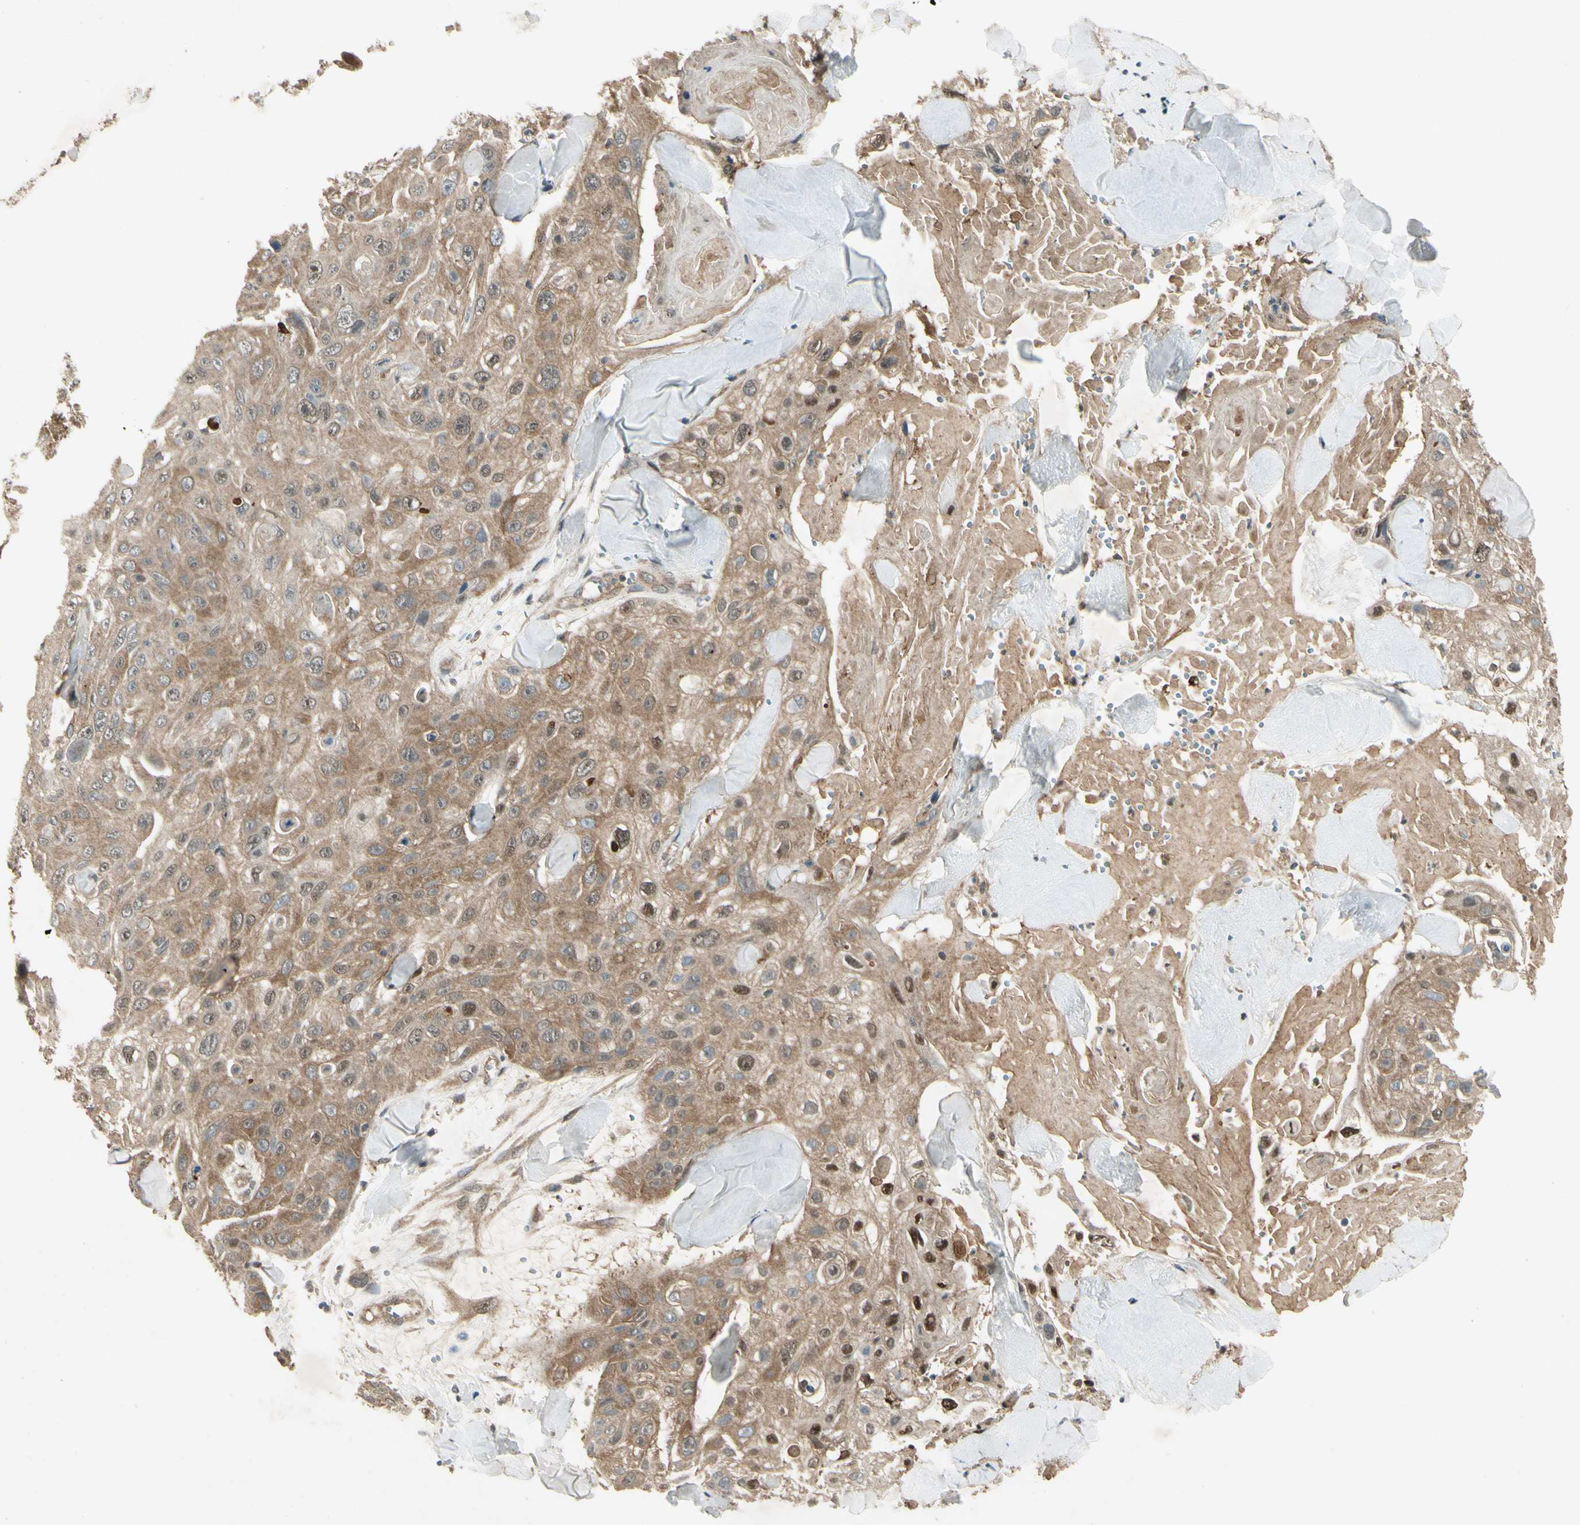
{"staining": {"intensity": "moderate", "quantity": ">75%", "location": "cytoplasmic/membranous"}, "tissue": "skin cancer", "cell_type": "Tumor cells", "image_type": "cancer", "snomed": [{"axis": "morphology", "description": "Squamous cell carcinoma, NOS"}, {"axis": "topography", "description": "Skin"}], "caption": "Protein analysis of skin squamous cell carcinoma tissue demonstrates moderate cytoplasmic/membranous staining in about >75% of tumor cells.", "gene": "PSMD5", "patient": {"sex": "male", "age": 86}}